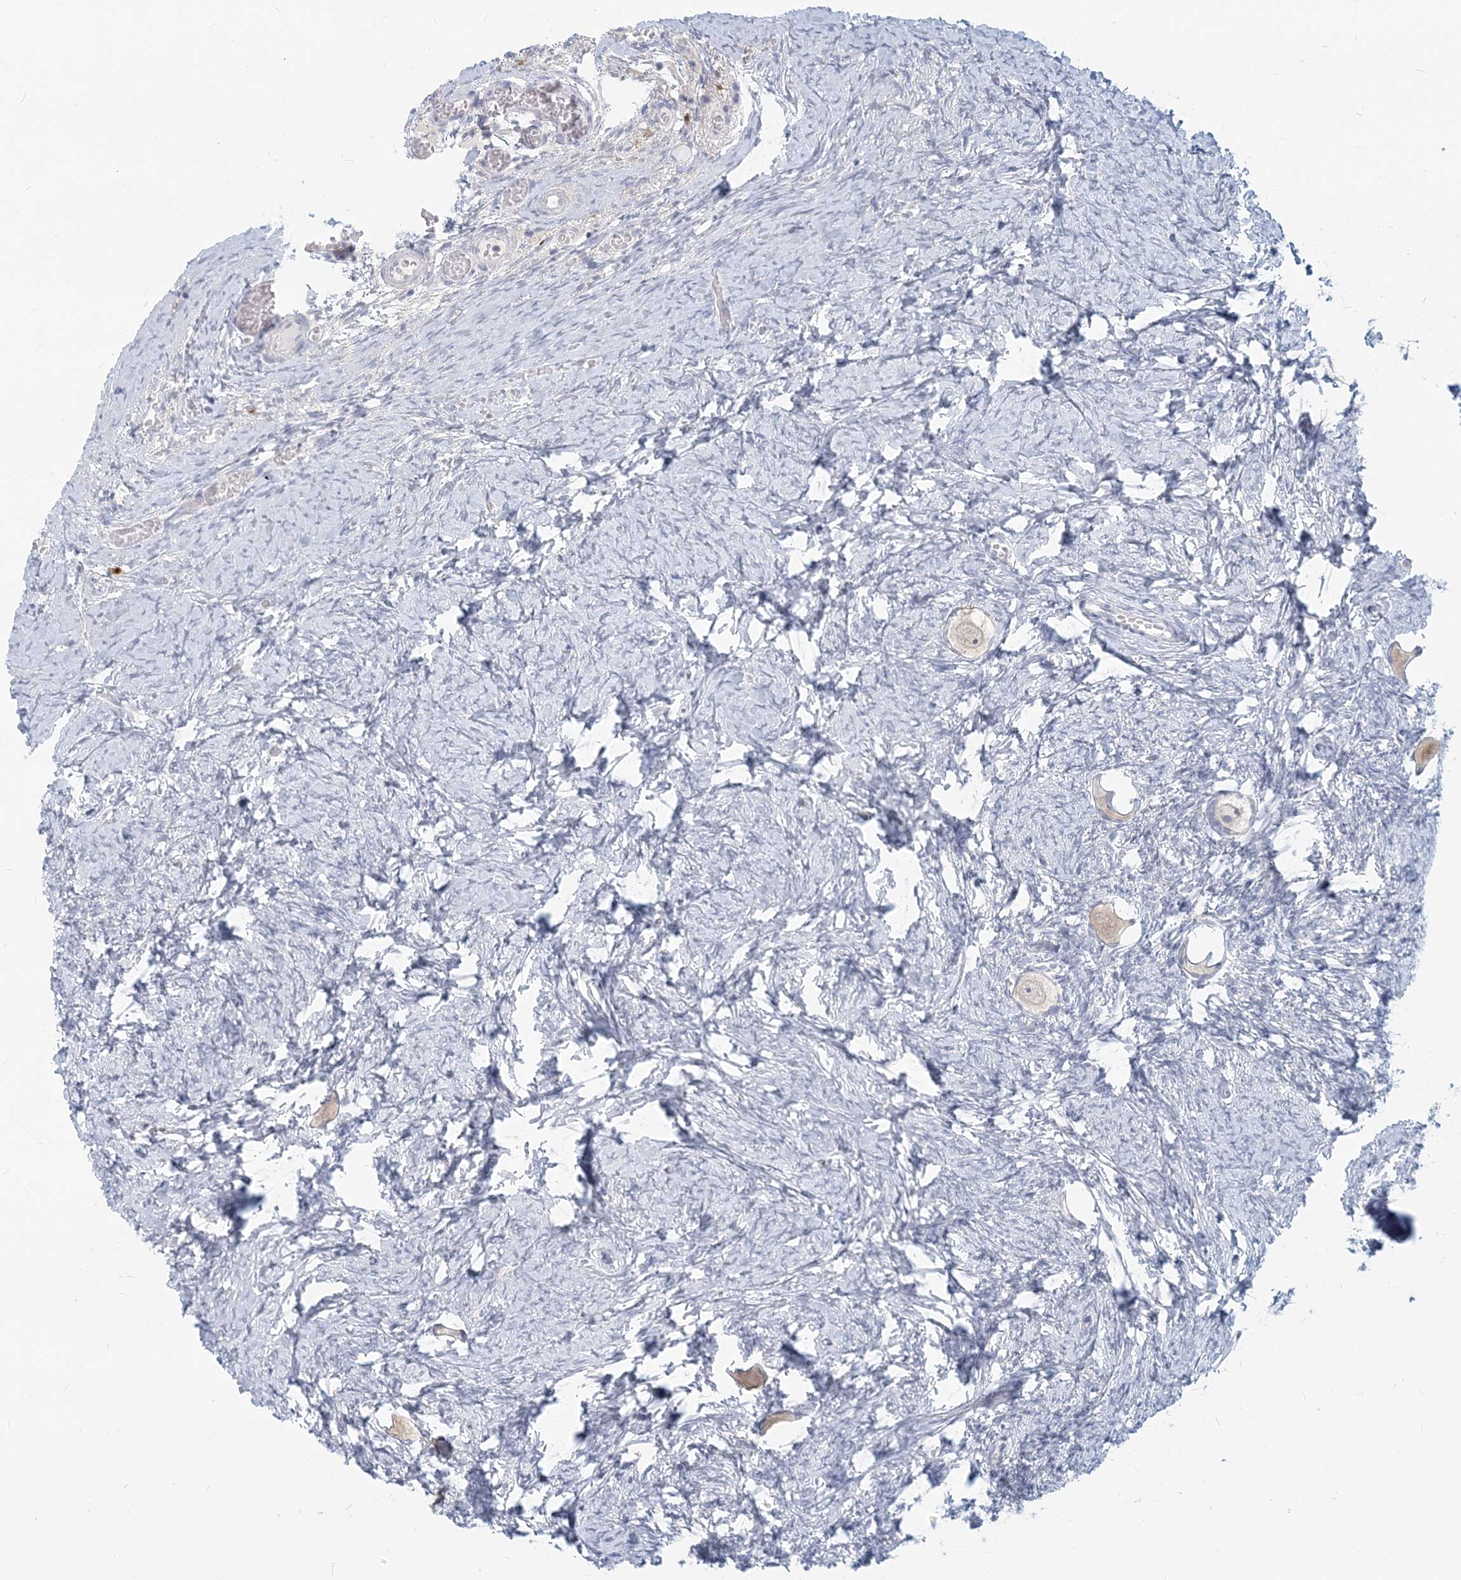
{"staining": {"intensity": "negative", "quantity": "none", "location": "none"}, "tissue": "ovary", "cell_type": "Follicle cells", "image_type": "normal", "snomed": [{"axis": "morphology", "description": "Normal tissue, NOS"}, {"axis": "topography", "description": "Ovary"}], "caption": "IHC of benign human ovary exhibits no staining in follicle cells.", "gene": "GMPPA", "patient": {"sex": "female", "age": 27}}